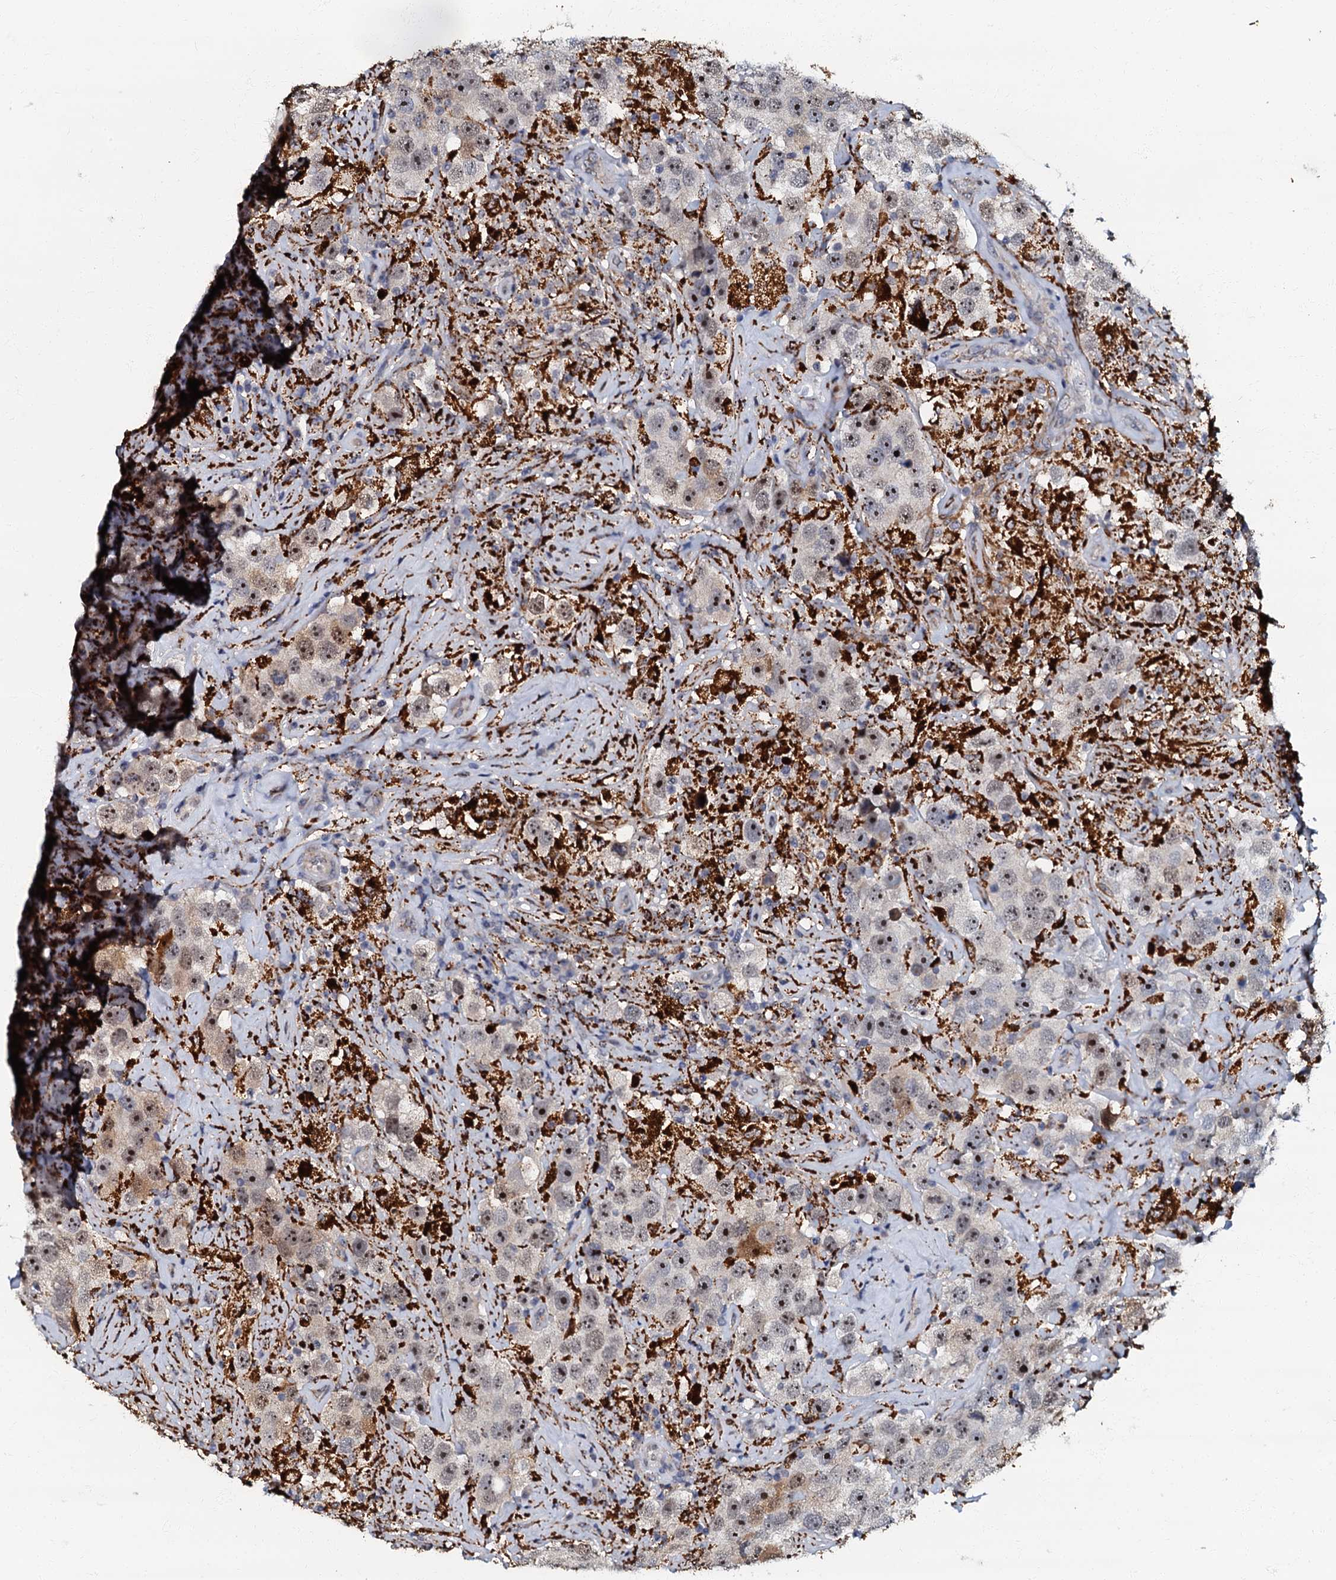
{"staining": {"intensity": "weak", "quantity": "25%-75%", "location": "nuclear"}, "tissue": "testis cancer", "cell_type": "Tumor cells", "image_type": "cancer", "snomed": [{"axis": "morphology", "description": "Seminoma, NOS"}, {"axis": "topography", "description": "Testis"}], "caption": "This histopathology image demonstrates immunohistochemistry (IHC) staining of human testis cancer (seminoma), with low weak nuclear staining in about 25%-75% of tumor cells.", "gene": "OLAH", "patient": {"sex": "male", "age": 49}}